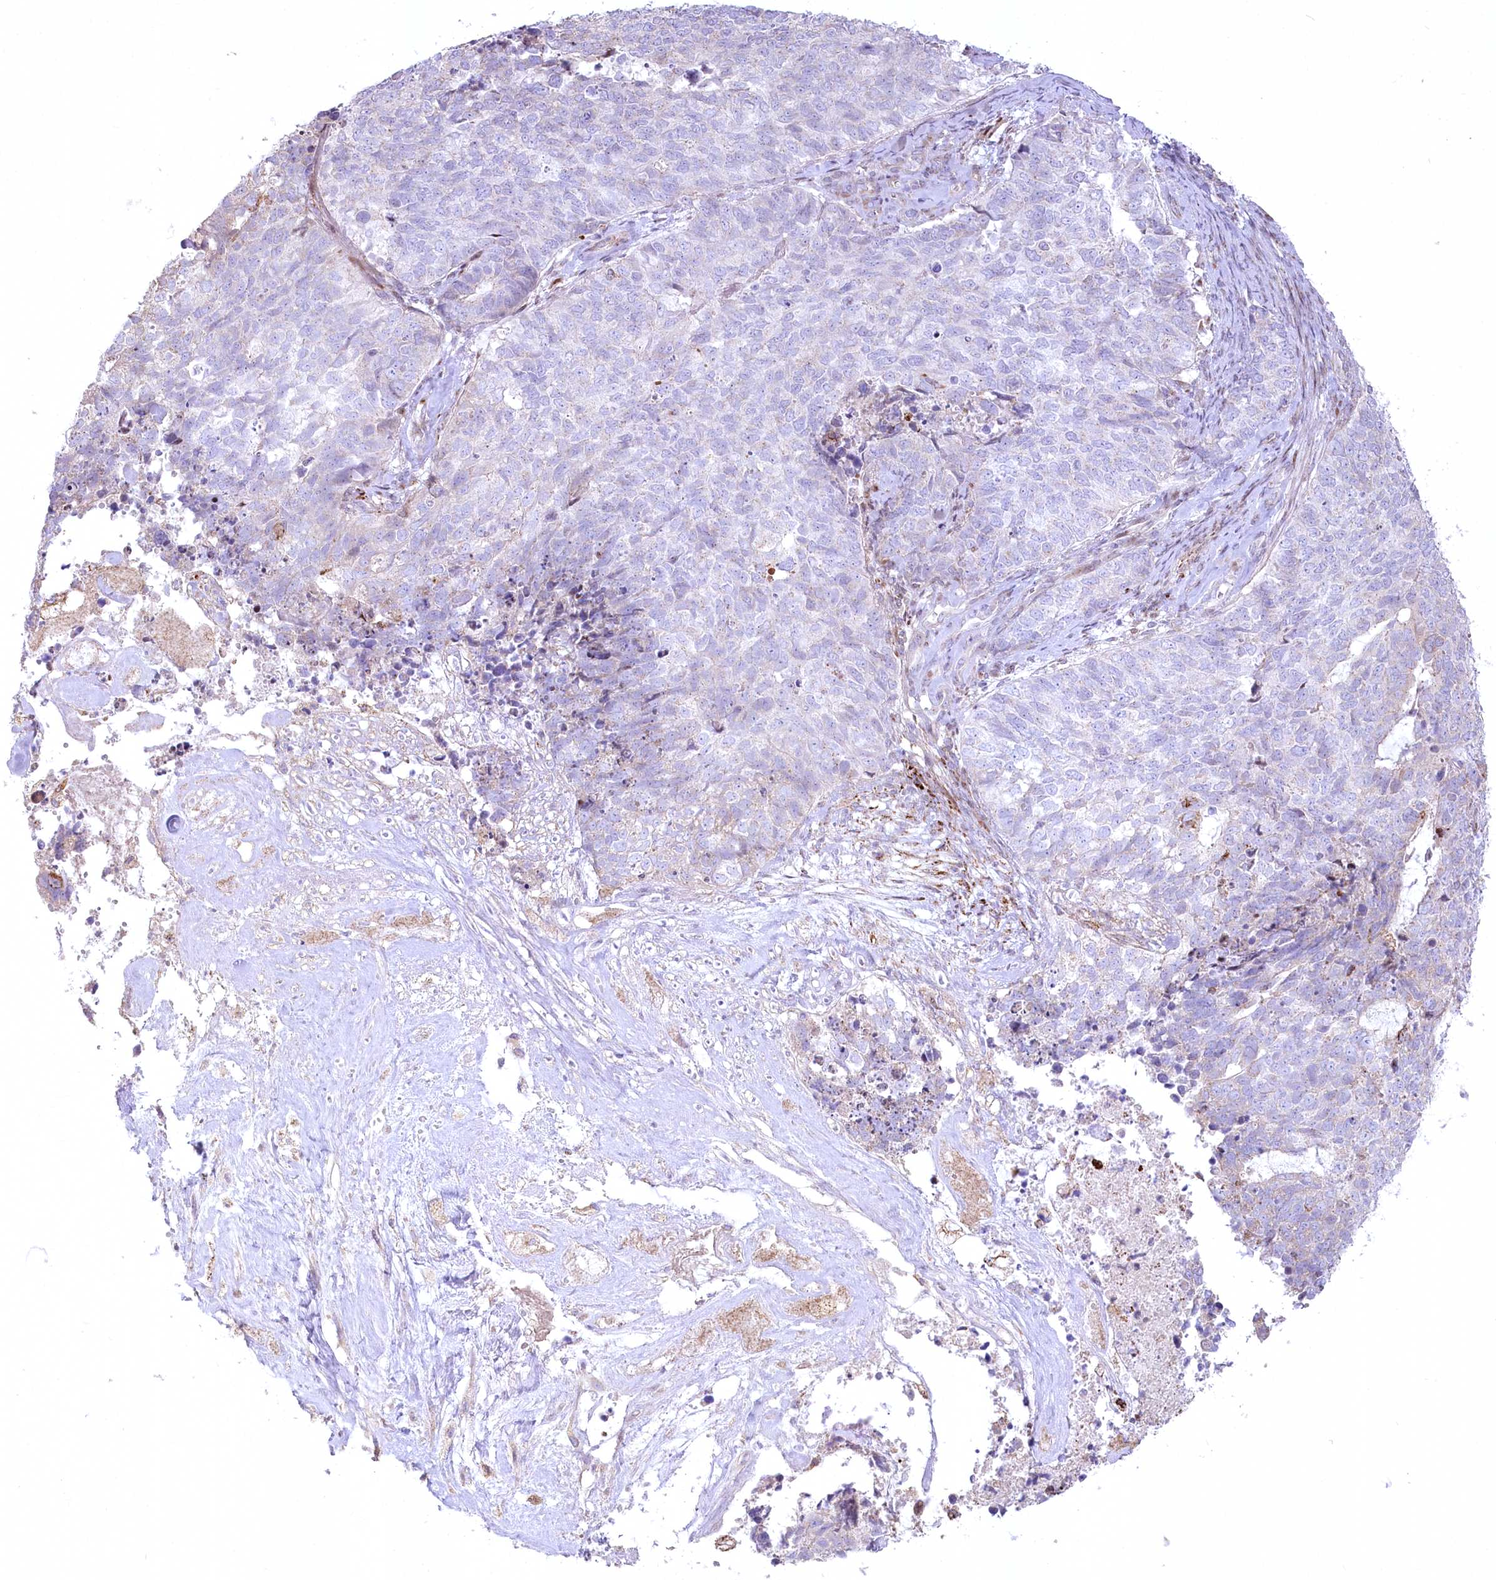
{"staining": {"intensity": "negative", "quantity": "none", "location": "none"}, "tissue": "cervical cancer", "cell_type": "Tumor cells", "image_type": "cancer", "snomed": [{"axis": "morphology", "description": "Squamous cell carcinoma, NOS"}, {"axis": "topography", "description": "Cervix"}], "caption": "Photomicrograph shows no significant protein expression in tumor cells of cervical cancer.", "gene": "CEP164", "patient": {"sex": "female", "age": 63}}